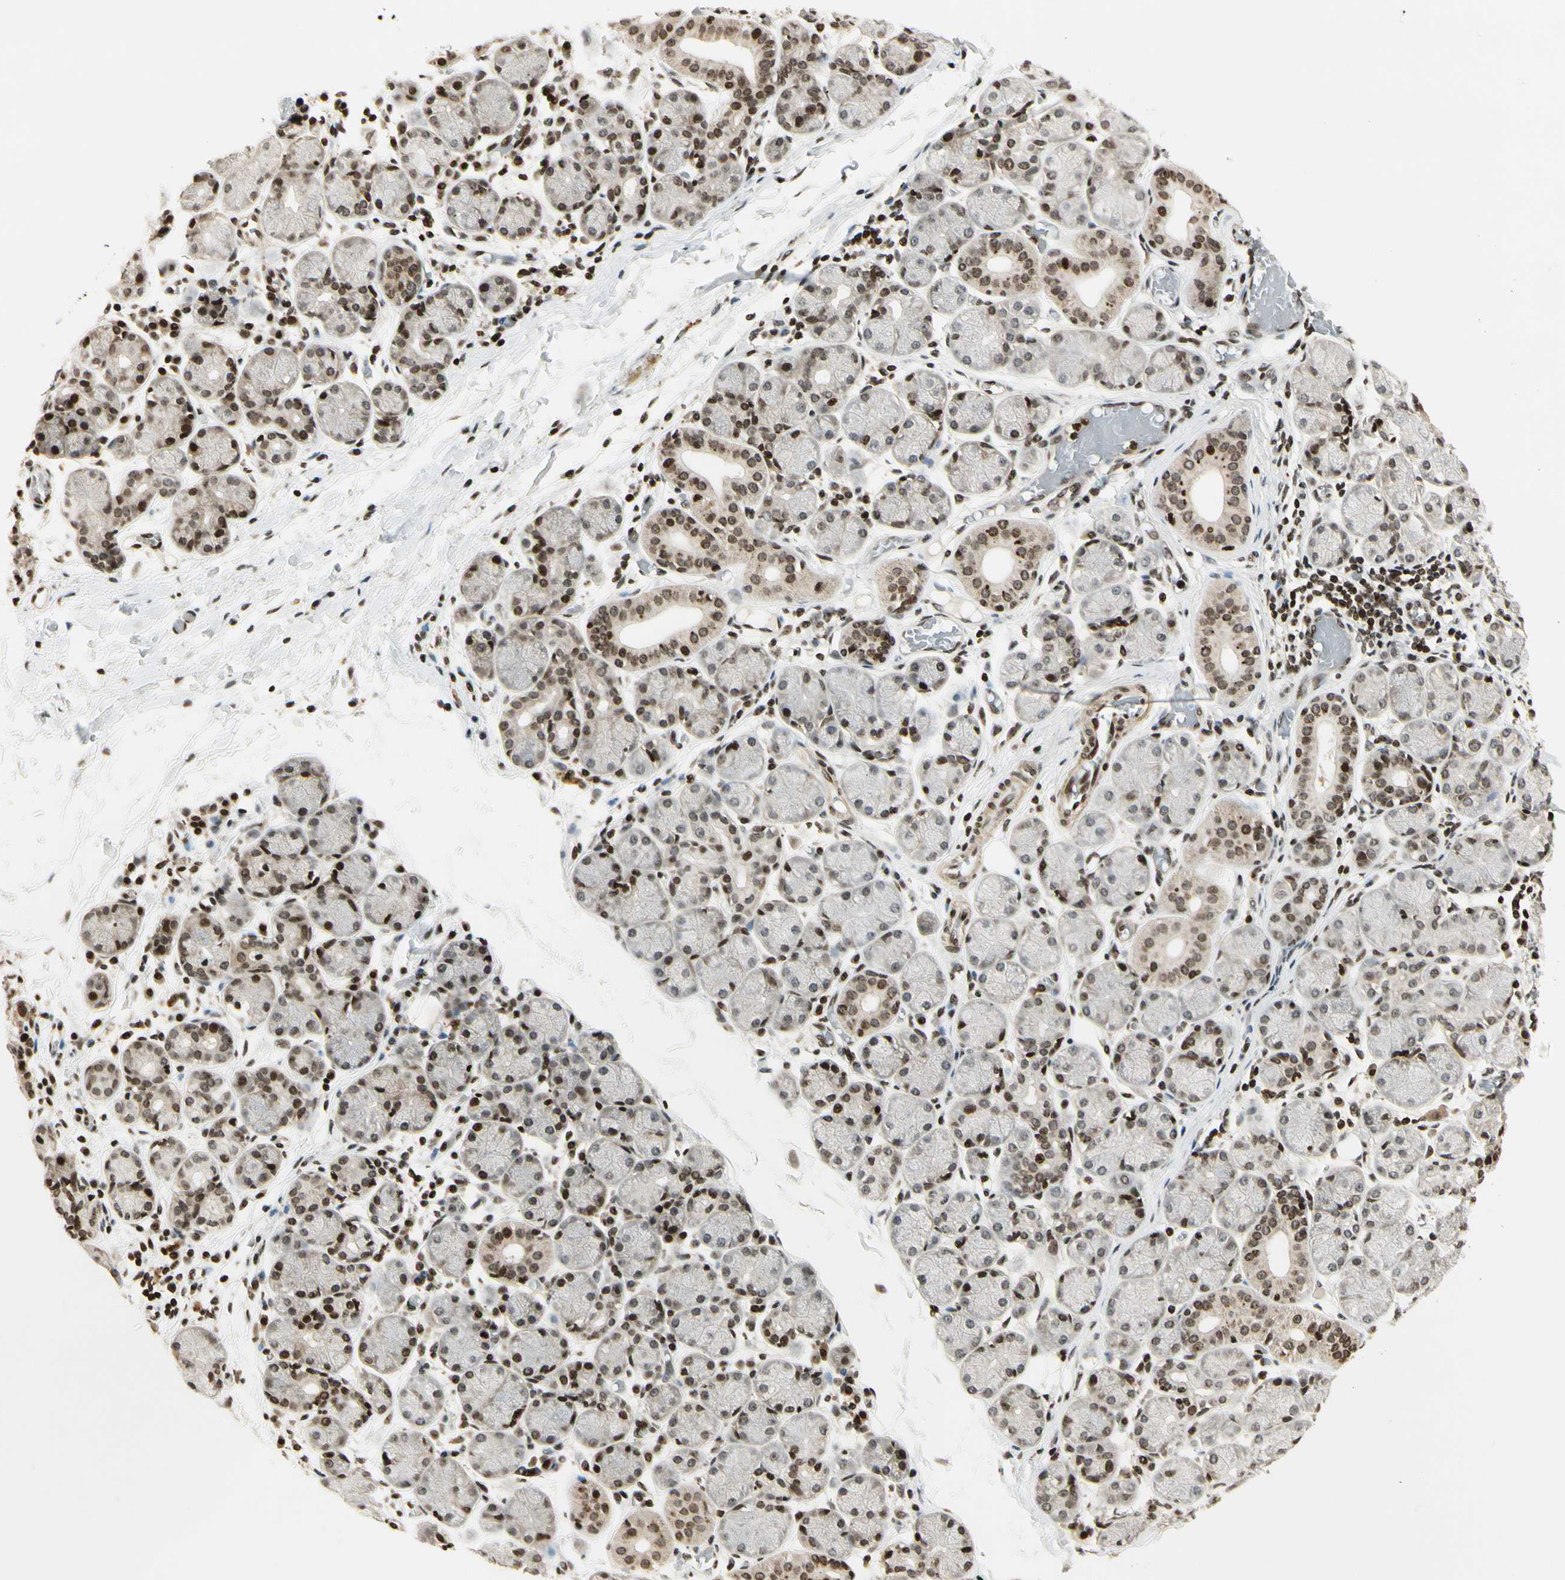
{"staining": {"intensity": "moderate", "quantity": ">75%", "location": "cytoplasmic/membranous,nuclear"}, "tissue": "salivary gland", "cell_type": "Glandular cells", "image_type": "normal", "snomed": [{"axis": "morphology", "description": "Normal tissue, NOS"}, {"axis": "topography", "description": "Salivary gland"}], "caption": "Immunohistochemical staining of normal human salivary gland demonstrates >75% levels of moderate cytoplasmic/membranous,nuclear protein staining in about >75% of glandular cells. (DAB (3,3'-diaminobenzidine) = brown stain, brightfield microscopy at high magnification).", "gene": "TSHZ3", "patient": {"sex": "female", "age": 24}}